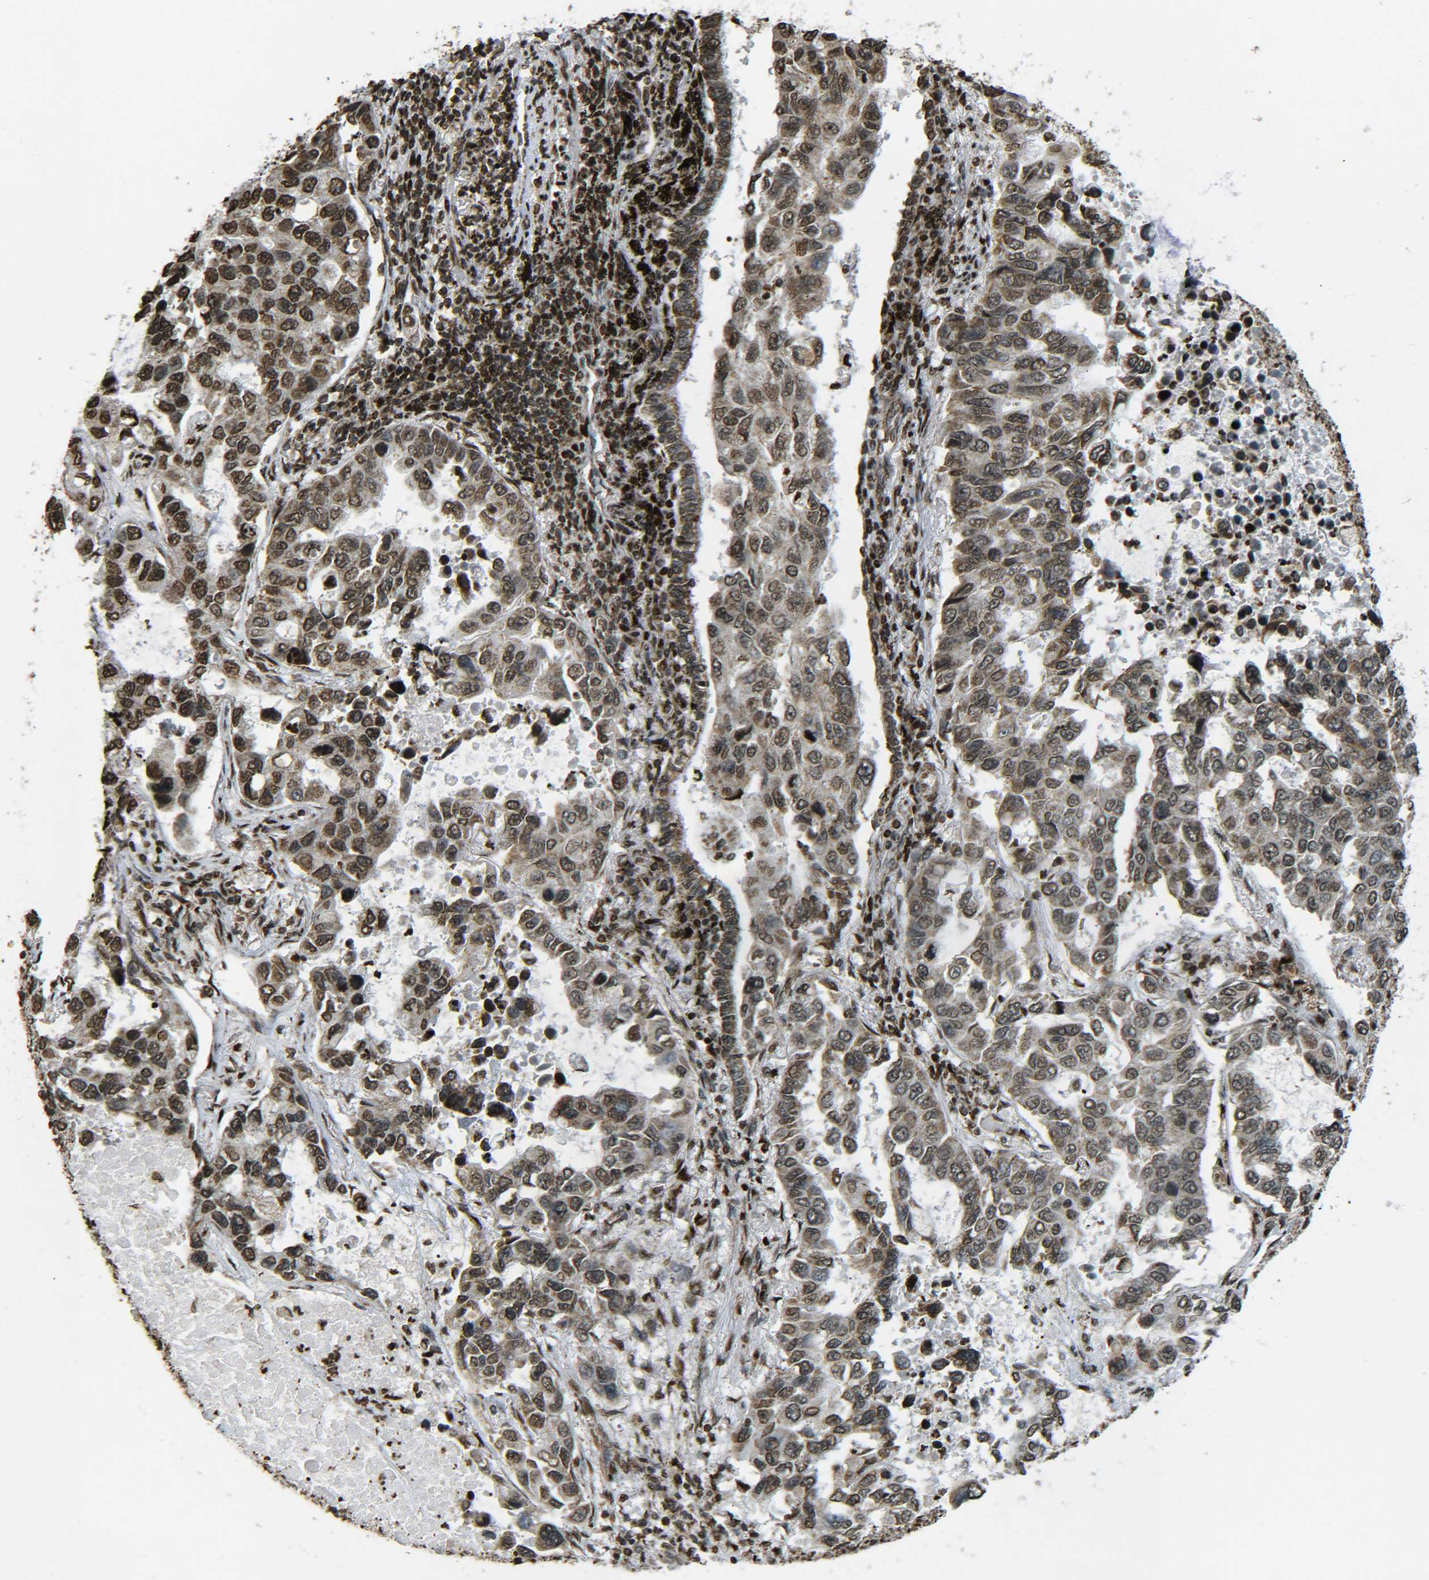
{"staining": {"intensity": "moderate", "quantity": ">75%", "location": "cytoplasmic/membranous,nuclear"}, "tissue": "lung cancer", "cell_type": "Tumor cells", "image_type": "cancer", "snomed": [{"axis": "morphology", "description": "Adenocarcinoma, NOS"}, {"axis": "topography", "description": "Lung"}], "caption": "High-magnification brightfield microscopy of adenocarcinoma (lung) stained with DAB (3,3'-diaminobenzidine) (brown) and counterstained with hematoxylin (blue). tumor cells exhibit moderate cytoplasmic/membranous and nuclear staining is present in approximately>75% of cells. The staining is performed using DAB (3,3'-diaminobenzidine) brown chromogen to label protein expression. The nuclei are counter-stained blue using hematoxylin.", "gene": "NEUROG2", "patient": {"sex": "male", "age": 64}}